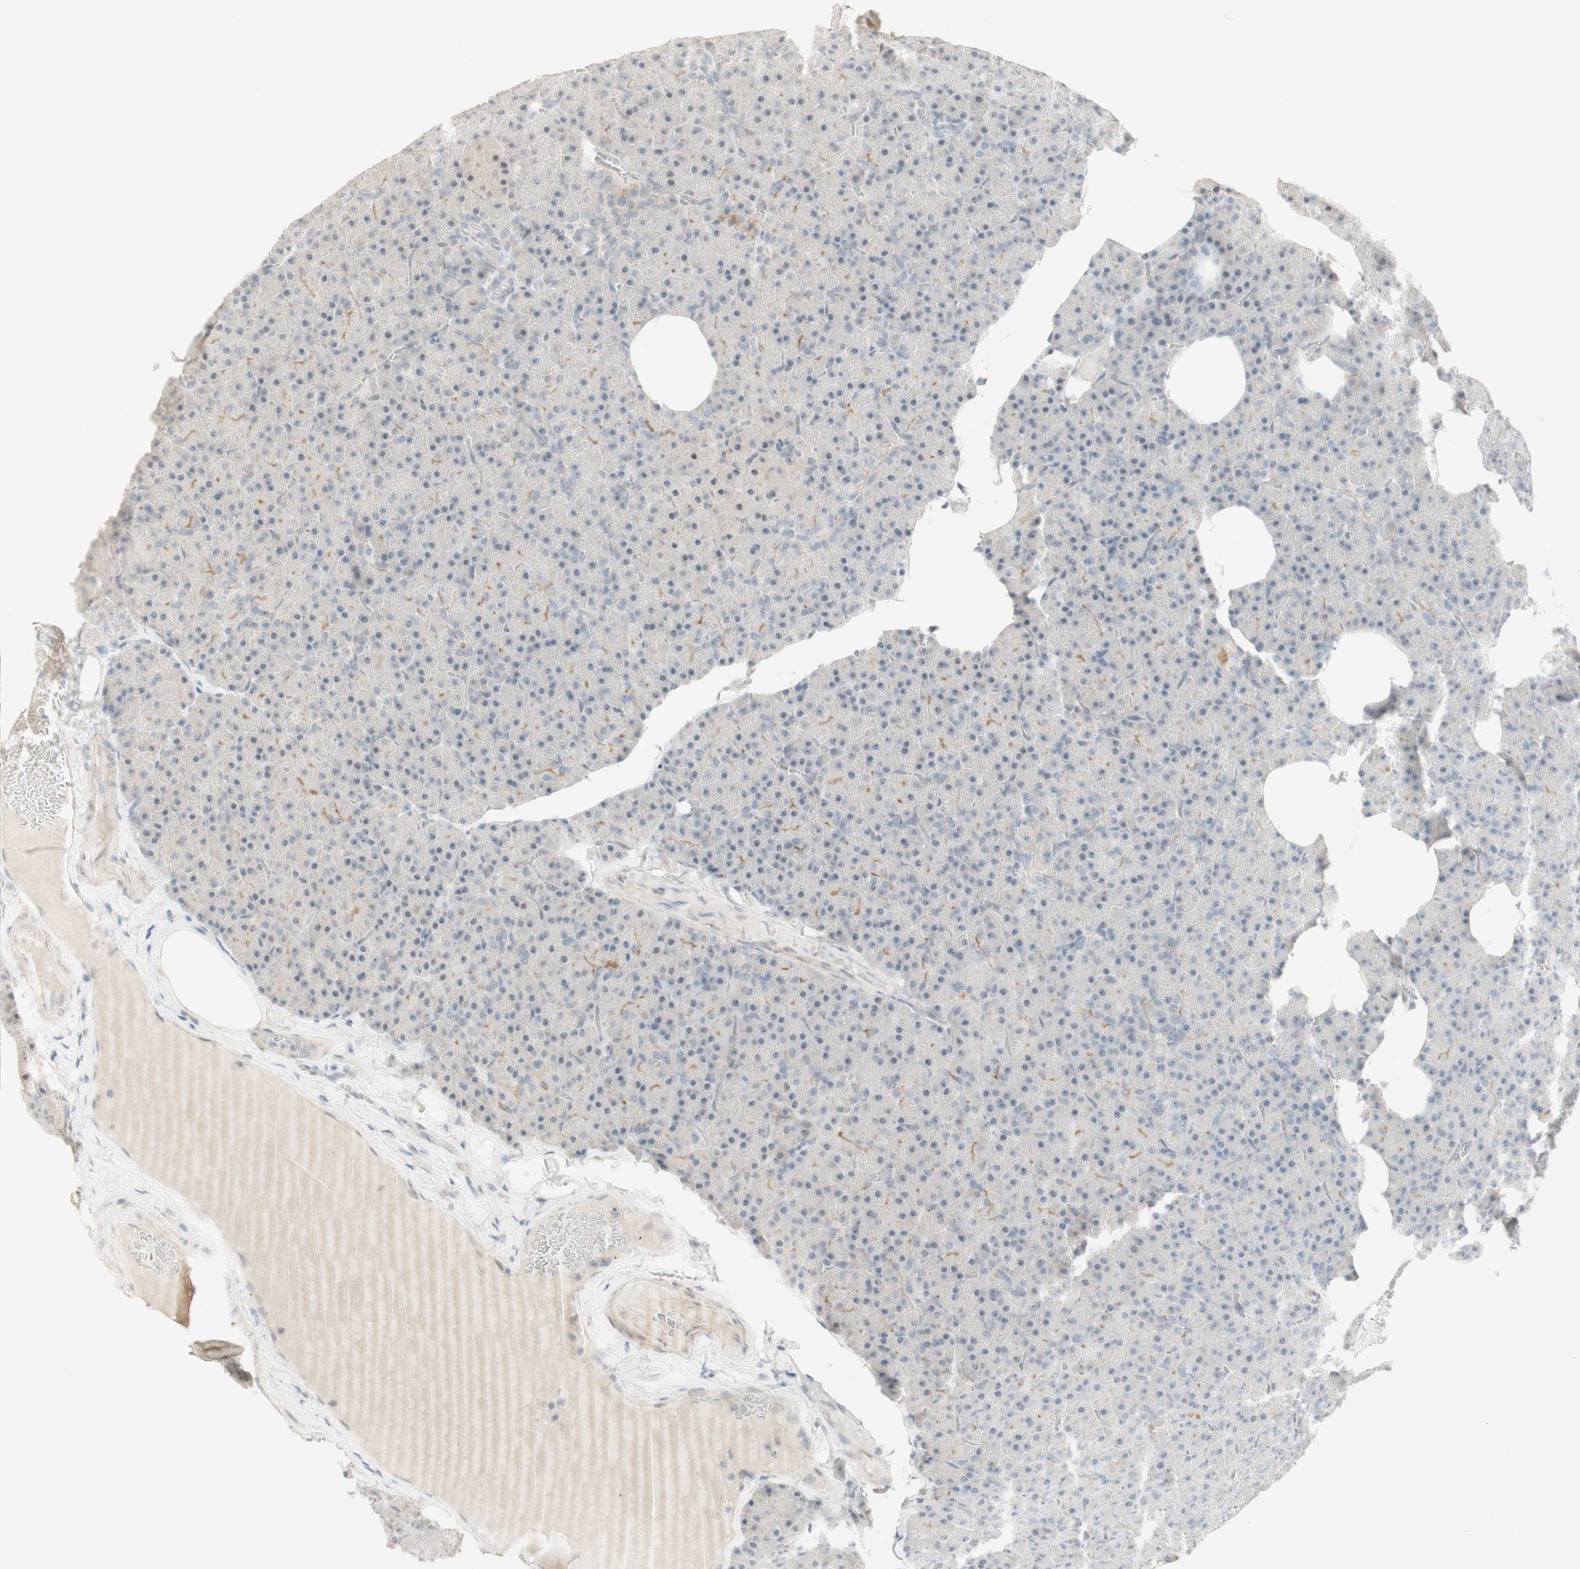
{"staining": {"intensity": "weak", "quantity": "25%-75%", "location": "nuclear"}, "tissue": "pancreas", "cell_type": "Exocrine glandular cells", "image_type": "normal", "snomed": [{"axis": "morphology", "description": "Normal tissue, NOS"}, {"axis": "topography", "description": "Pancreas"}], "caption": "A histopathology image of pancreas stained for a protein demonstrates weak nuclear brown staining in exocrine glandular cells.", "gene": "PLCD4", "patient": {"sex": "female", "age": 35}}